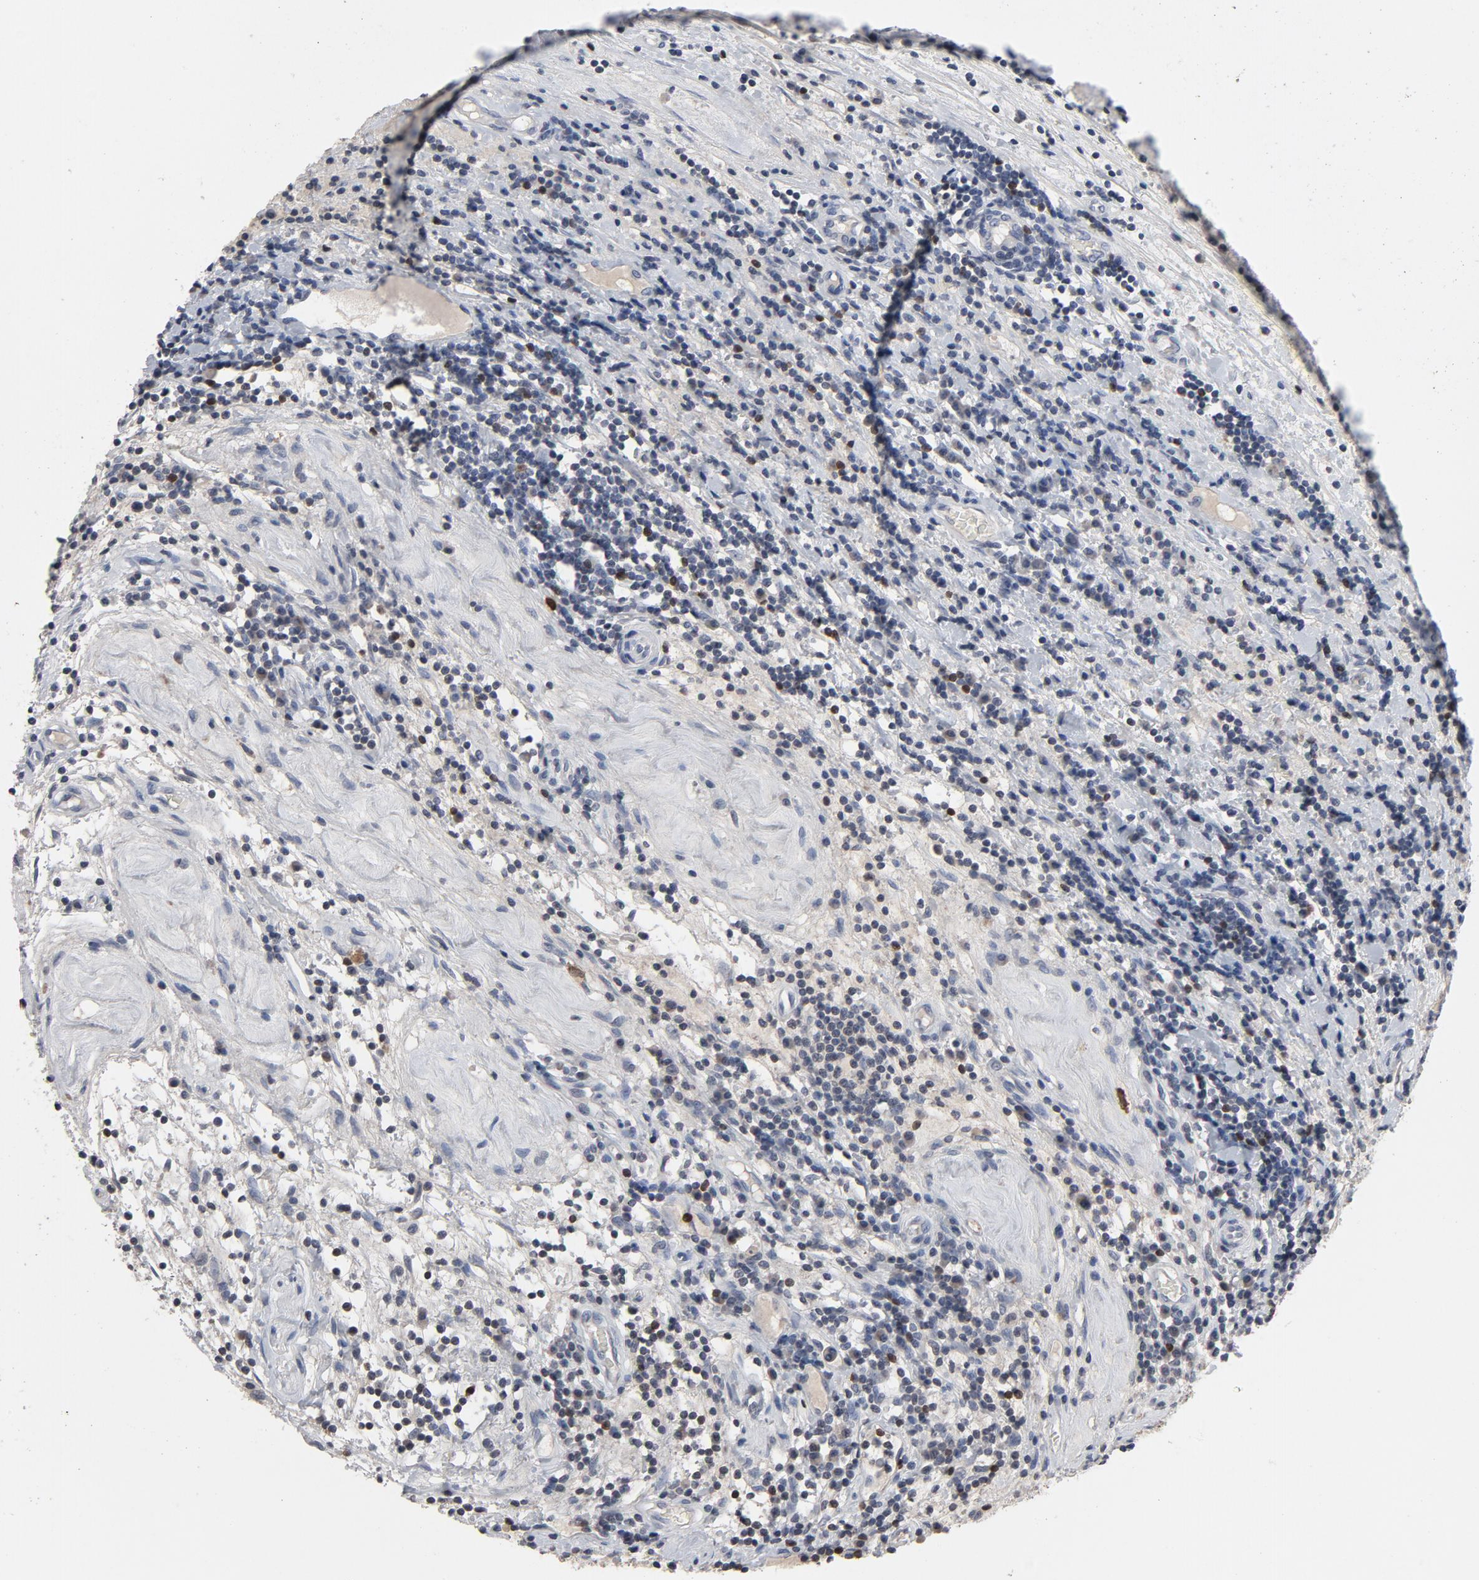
{"staining": {"intensity": "moderate", "quantity": ">75%", "location": "cytoplasmic/membranous"}, "tissue": "testis cancer", "cell_type": "Tumor cells", "image_type": "cancer", "snomed": [{"axis": "morphology", "description": "Seminoma, NOS"}, {"axis": "topography", "description": "Testis"}], "caption": "High-magnification brightfield microscopy of testis cancer stained with DAB (brown) and counterstained with hematoxylin (blue). tumor cells exhibit moderate cytoplasmic/membranous expression is identified in approximately>75% of cells.", "gene": "TCL1A", "patient": {"sex": "male", "age": 43}}